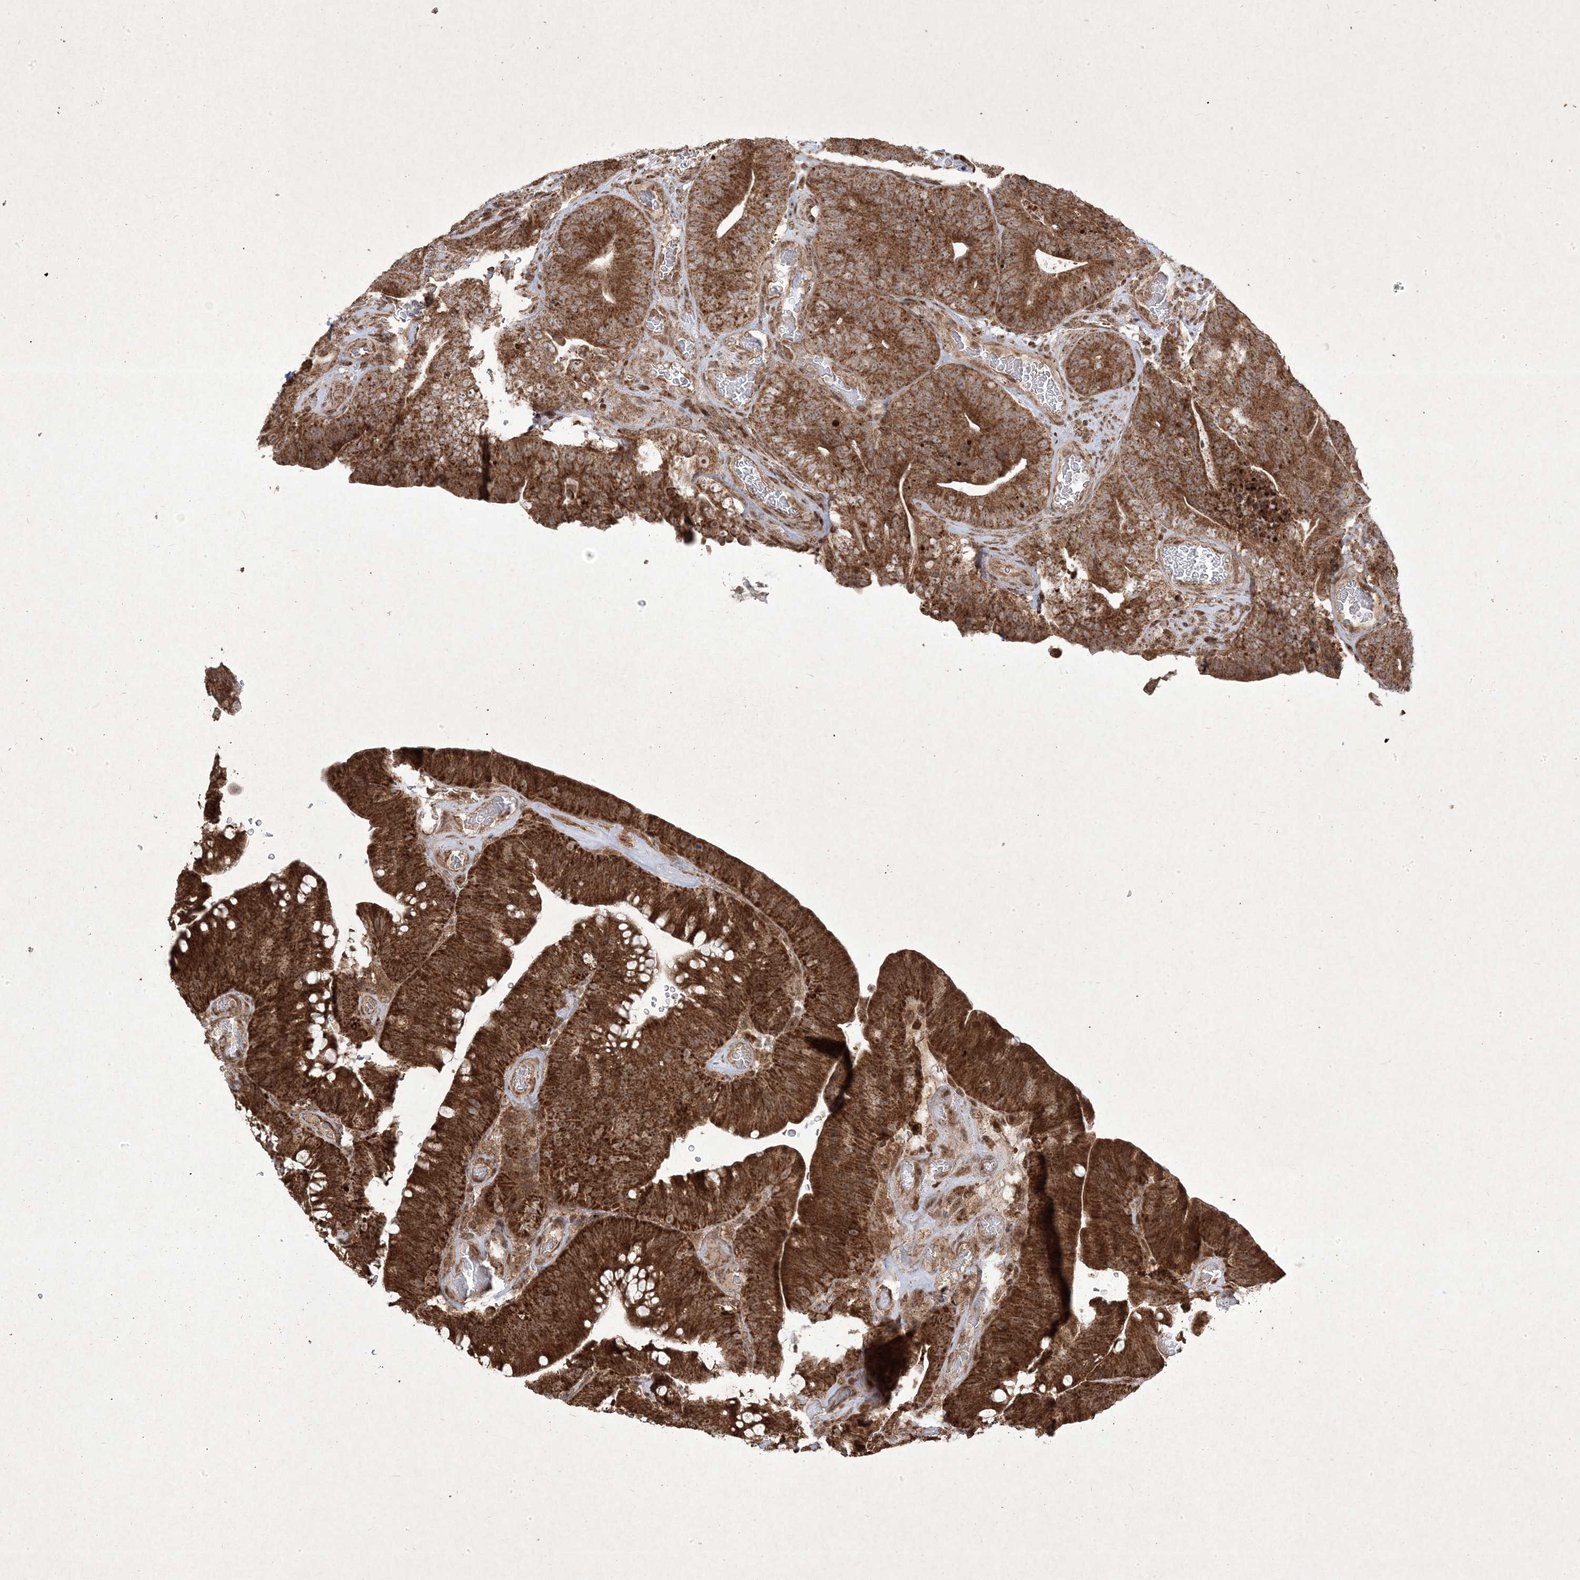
{"staining": {"intensity": "strong", "quantity": ">75%", "location": "cytoplasmic/membranous,nuclear"}, "tissue": "colorectal cancer", "cell_type": "Tumor cells", "image_type": "cancer", "snomed": [{"axis": "morphology", "description": "Normal tissue, NOS"}, {"axis": "topography", "description": "Colon"}], "caption": "Protein staining of colorectal cancer tissue exhibits strong cytoplasmic/membranous and nuclear positivity in about >75% of tumor cells. The staining is performed using DAB brown chromogen to label protein expression. The nuclei are counter-stained blue using hematoxylin.", "gene": "PLEKHM2", "patient": {"sex": "female", "age": 82}}